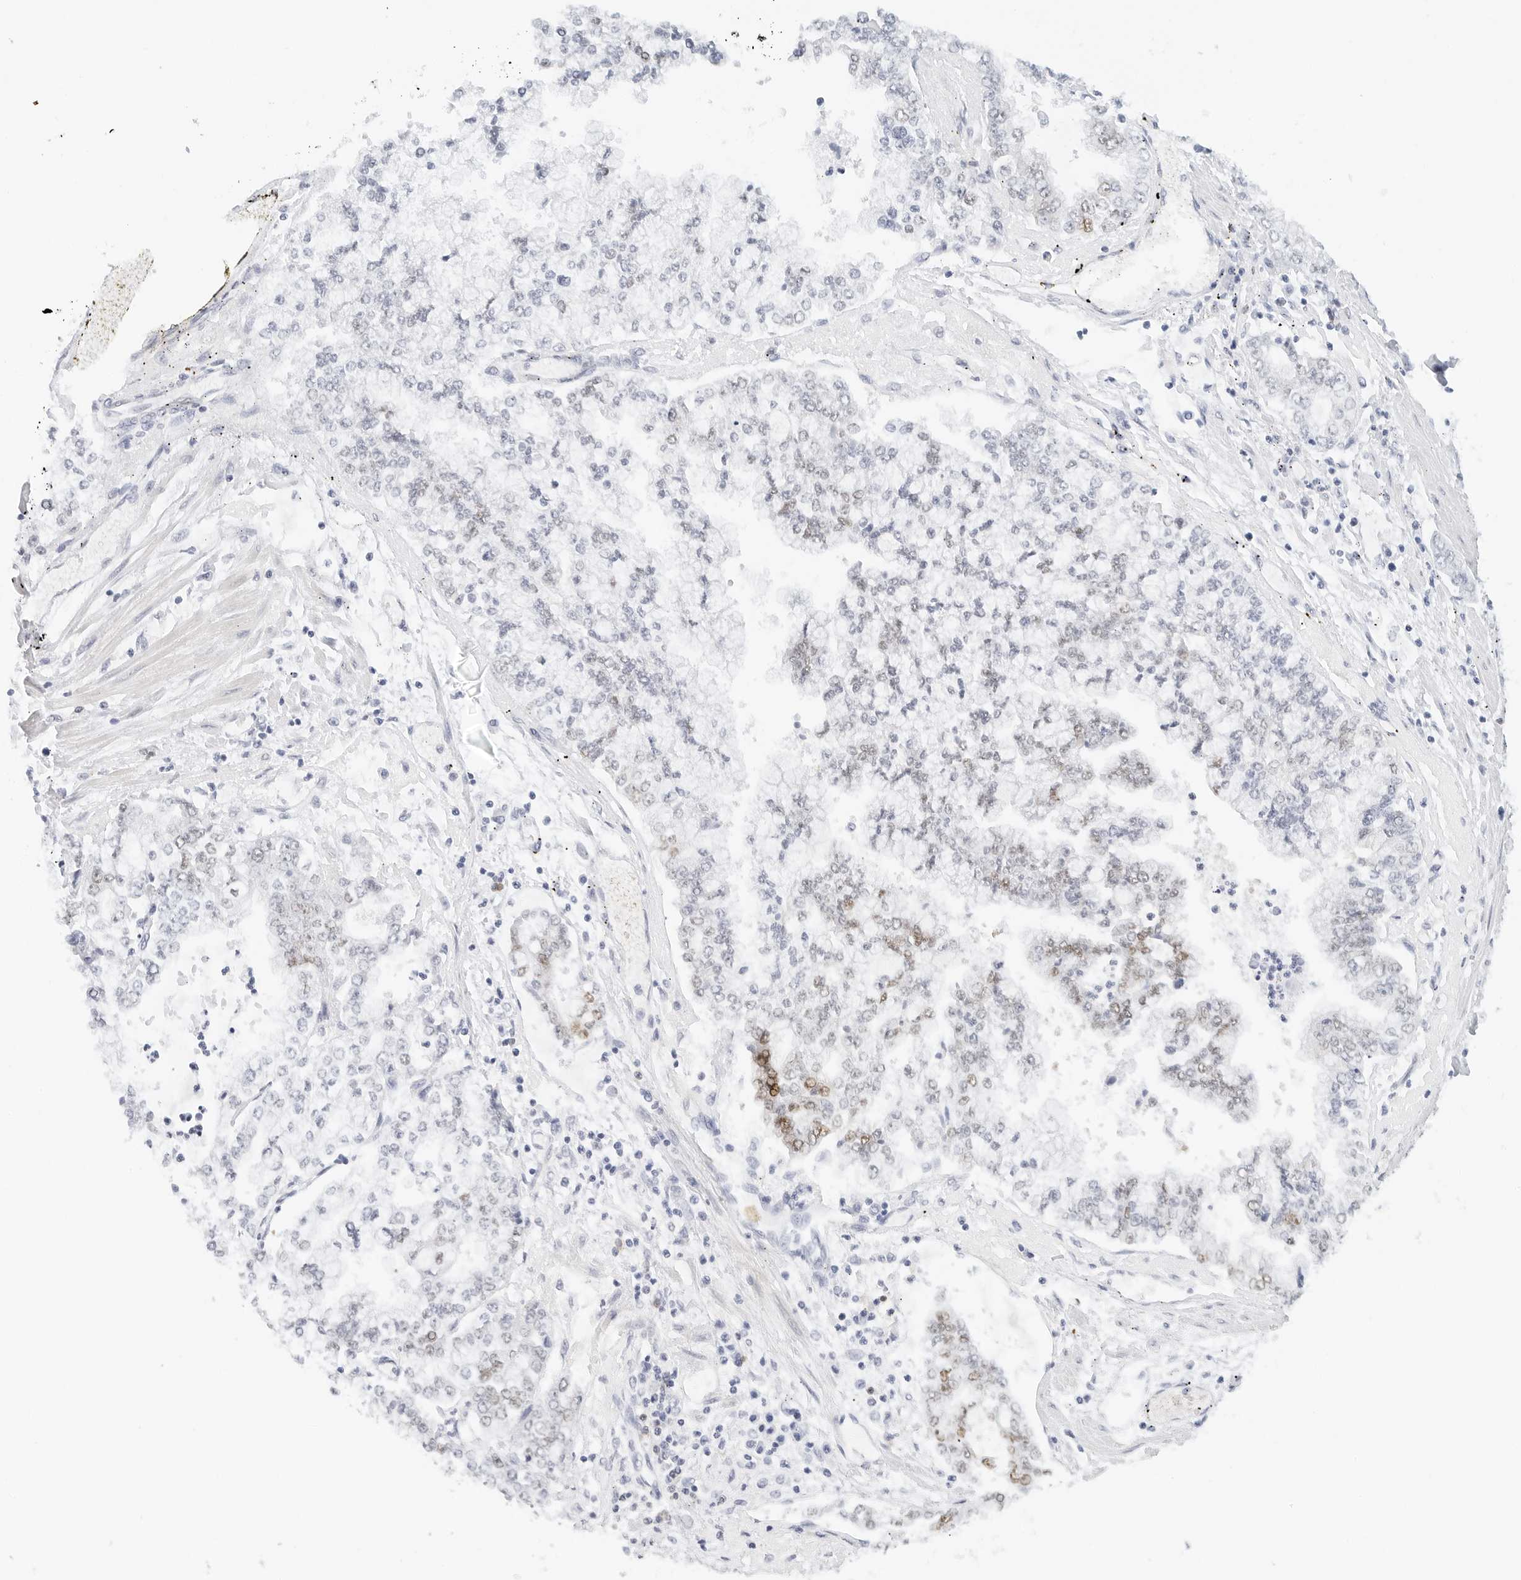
{"staining": {"intensity": "negative", "quantity": "none", "location": "none"}, "tissue": "stomach cancer", "cell_type": "Tumor cells", "image_type": "cancer", "snomed": [{"axis": "morphology", "description": "Adenocarcinoma, NOS"}, {"axis": "topography", "description": "Stomach"}], "caption": "High power microscopy micrograph of an immunohistochemistry (IHC) micrograph of adenocarcinoma (stomach), revealing no significant staining in tumor cells.", "gene": "CD22", "patient": {"sex": "male", "age": 76}}